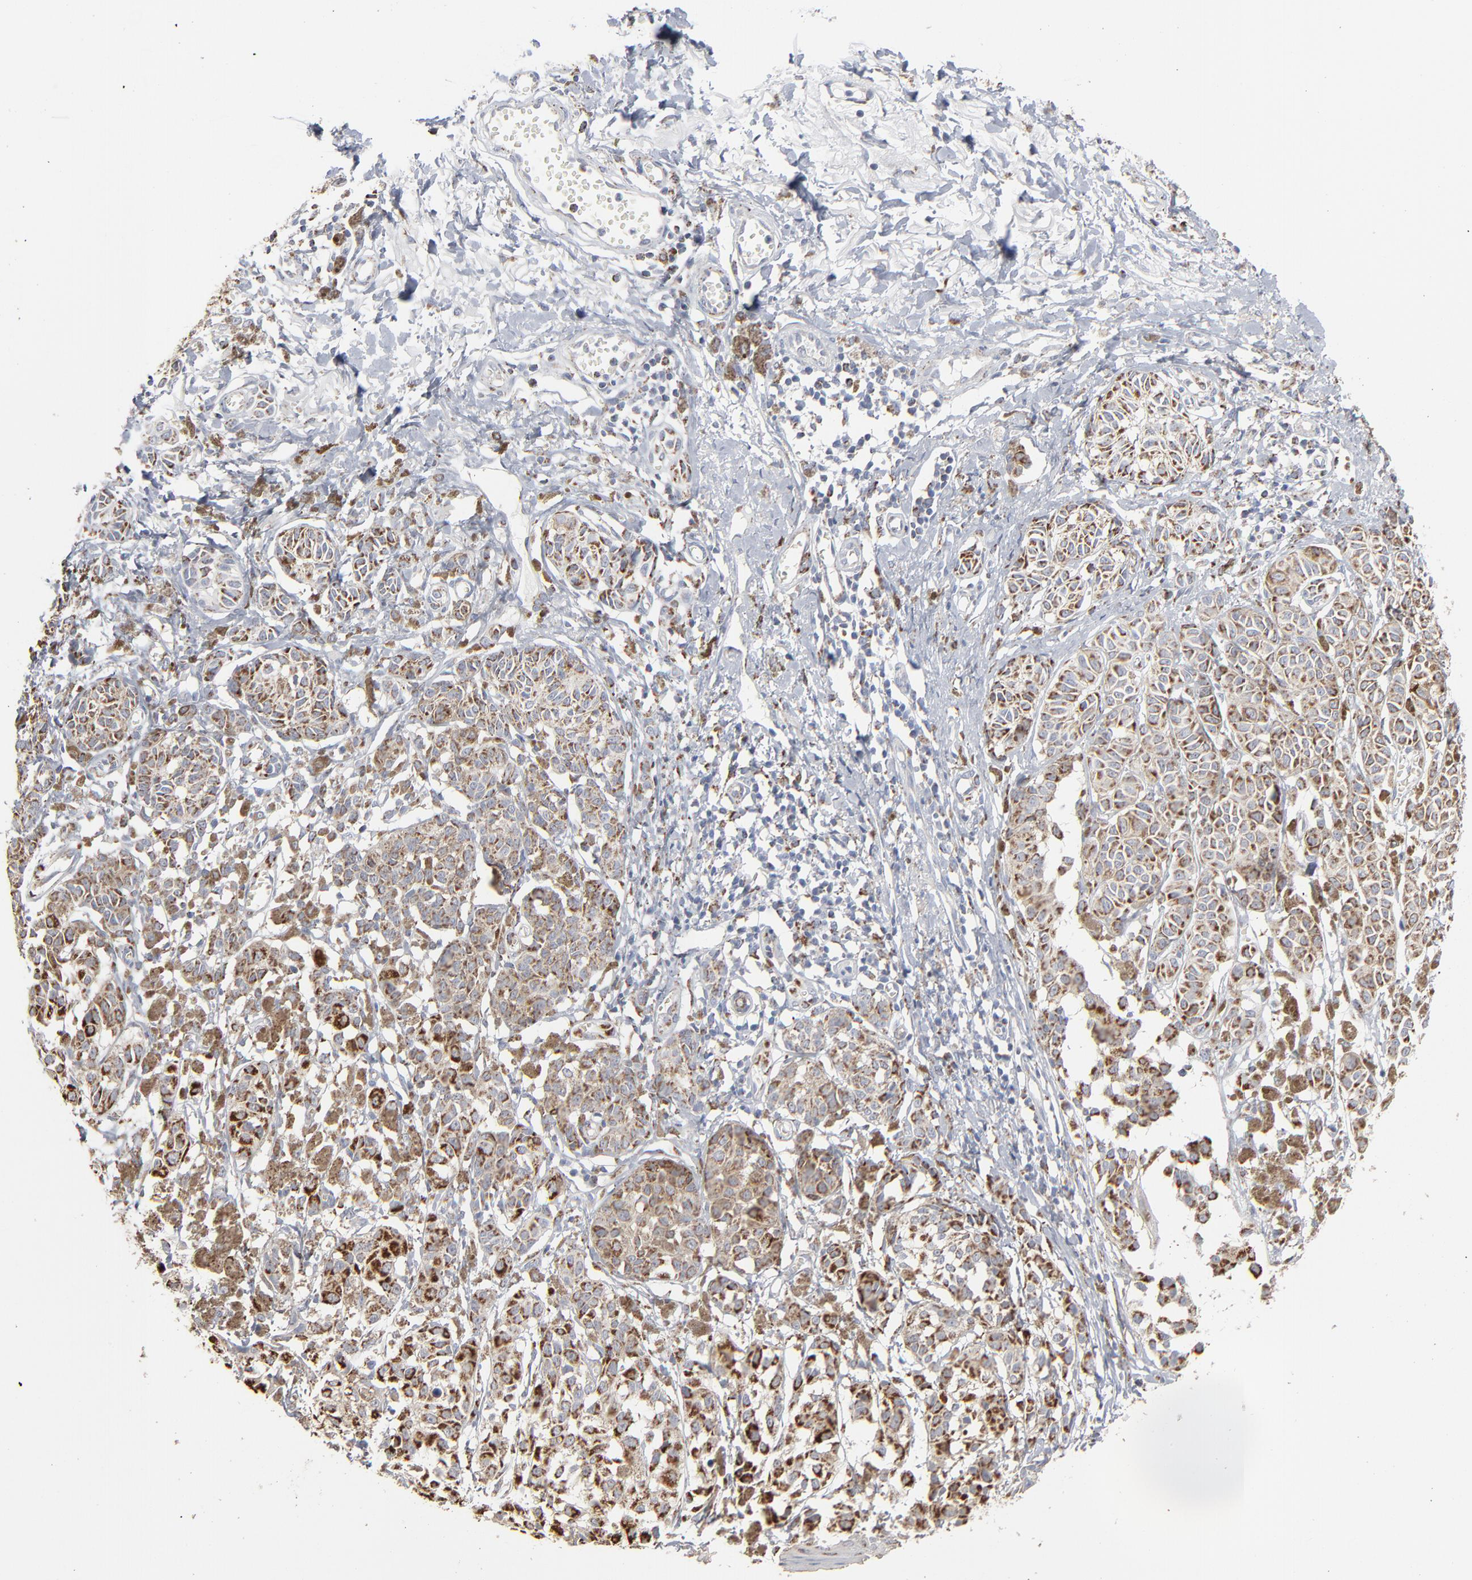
{"staining": {"intensity": "strong", "quantity": ">75%", "location": "cytoplasmic/membranous"}, "tissue": "melanoma", "cell_type": "Tumor cells", "image_type": "cancer", "snomed": [{"axis": "morphology", "description": "Malignant melanoma, NOS"}, {"axis": "topography", "description": "Skin"}], "caption": "A micrograph of melanoma stained for a protein exhibits strong cytoplasmic/membranous brown staining in tumor cells. (Brightfield microscopy of DAB IHC at high magnification).", "gene": "UQCRC1", "patient": {"sex": "male", "age": 76}}